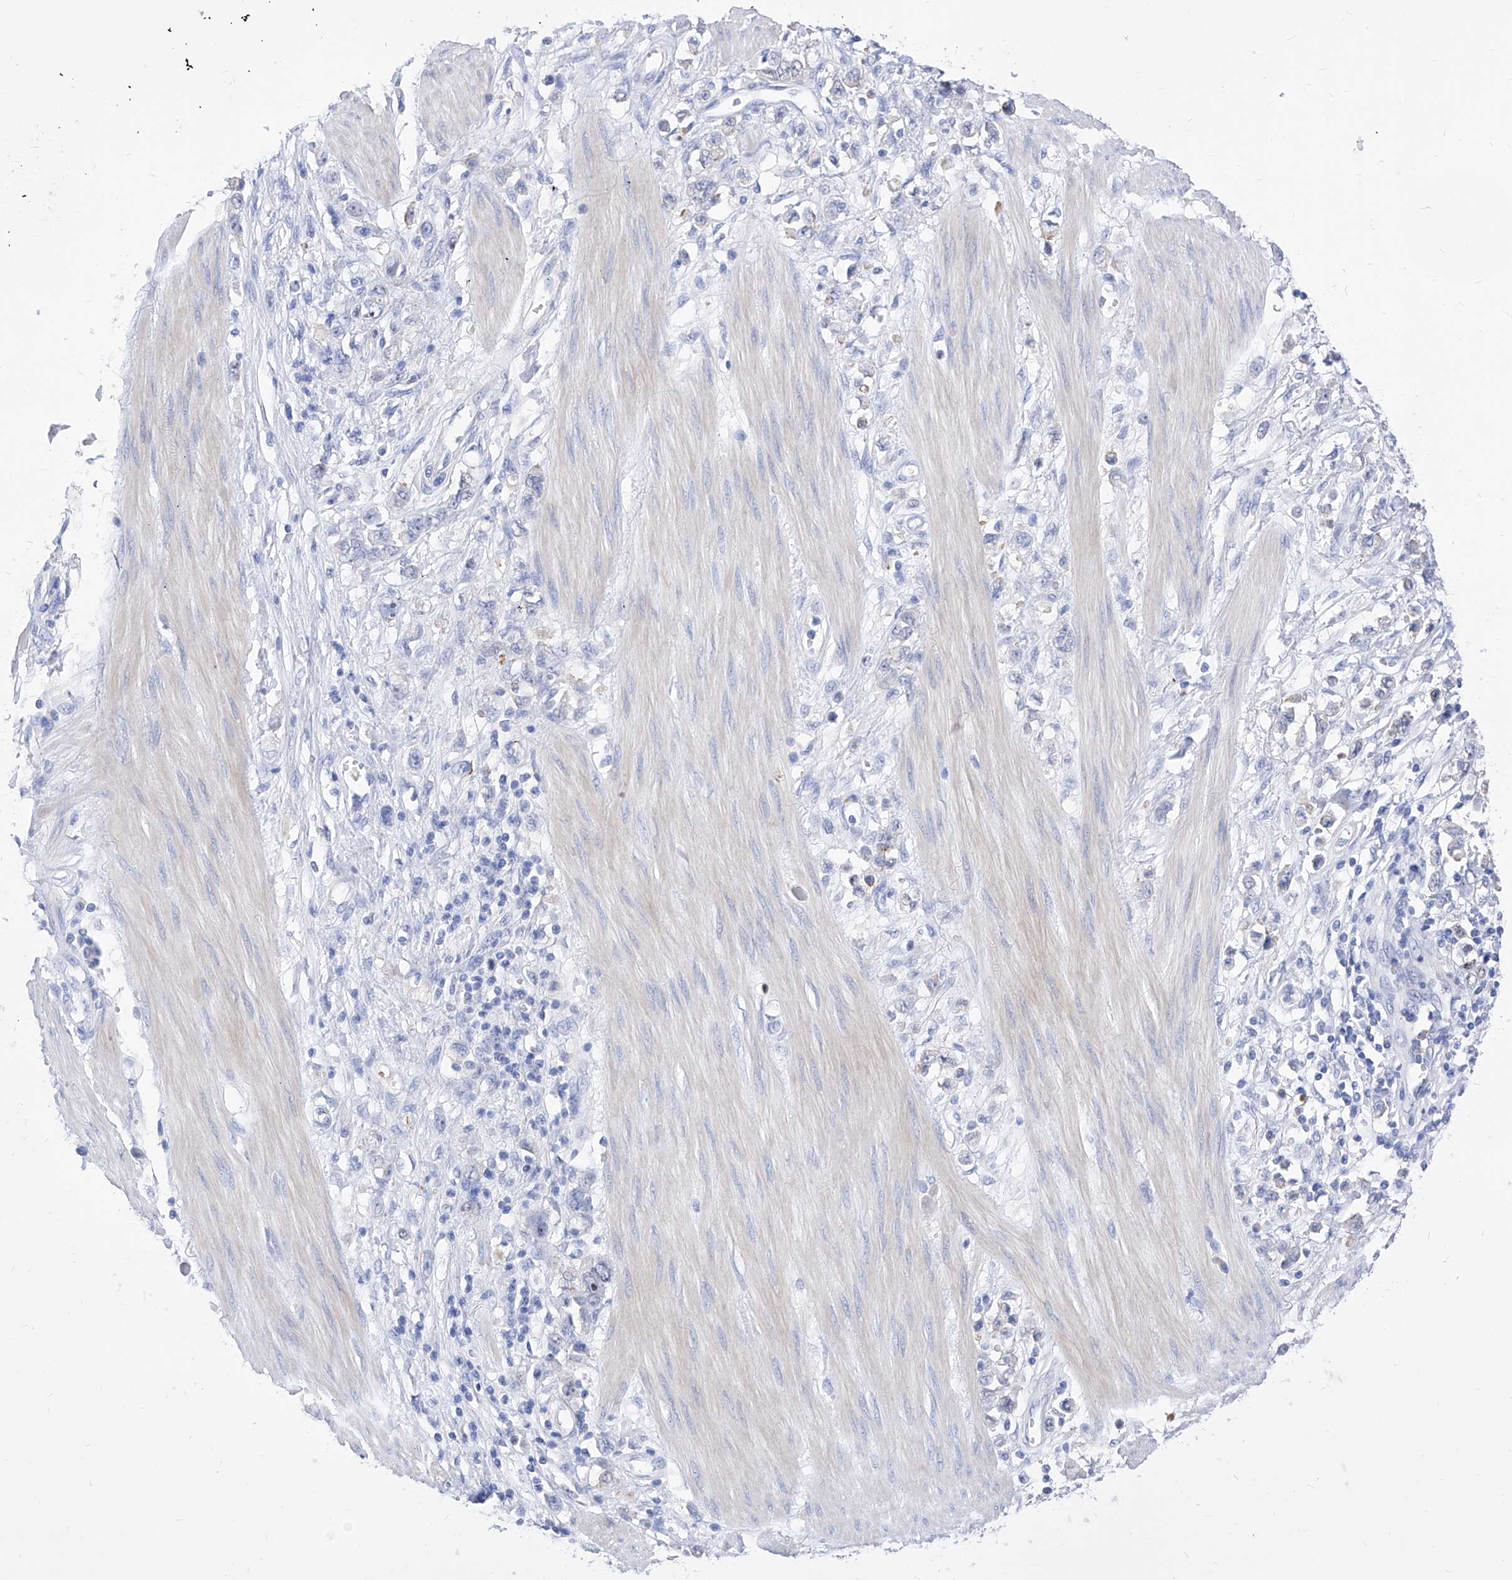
{"staining": {"intensity": "negative", "quantity": "none", "location": "none"}, "tissue": "stomach cancer", "cell_type": "Tumor cells", "image_type": "cancer", "snomed": [{"axis": "morphology", "description": "Adenocarcinoma, NOS"}, {"axis": "topography", "description": "Stomach"}], "caption": "Immunohistochemical staining of human adenocarcinoma (stomach) exhibits no significant positivity in tumor cells. The staining is performed using DAB brown chromogen with nuclei counter-stained in using hematoxylin.", "gene": "VAX1", "patient": {"sex": "female", "age": 76}}